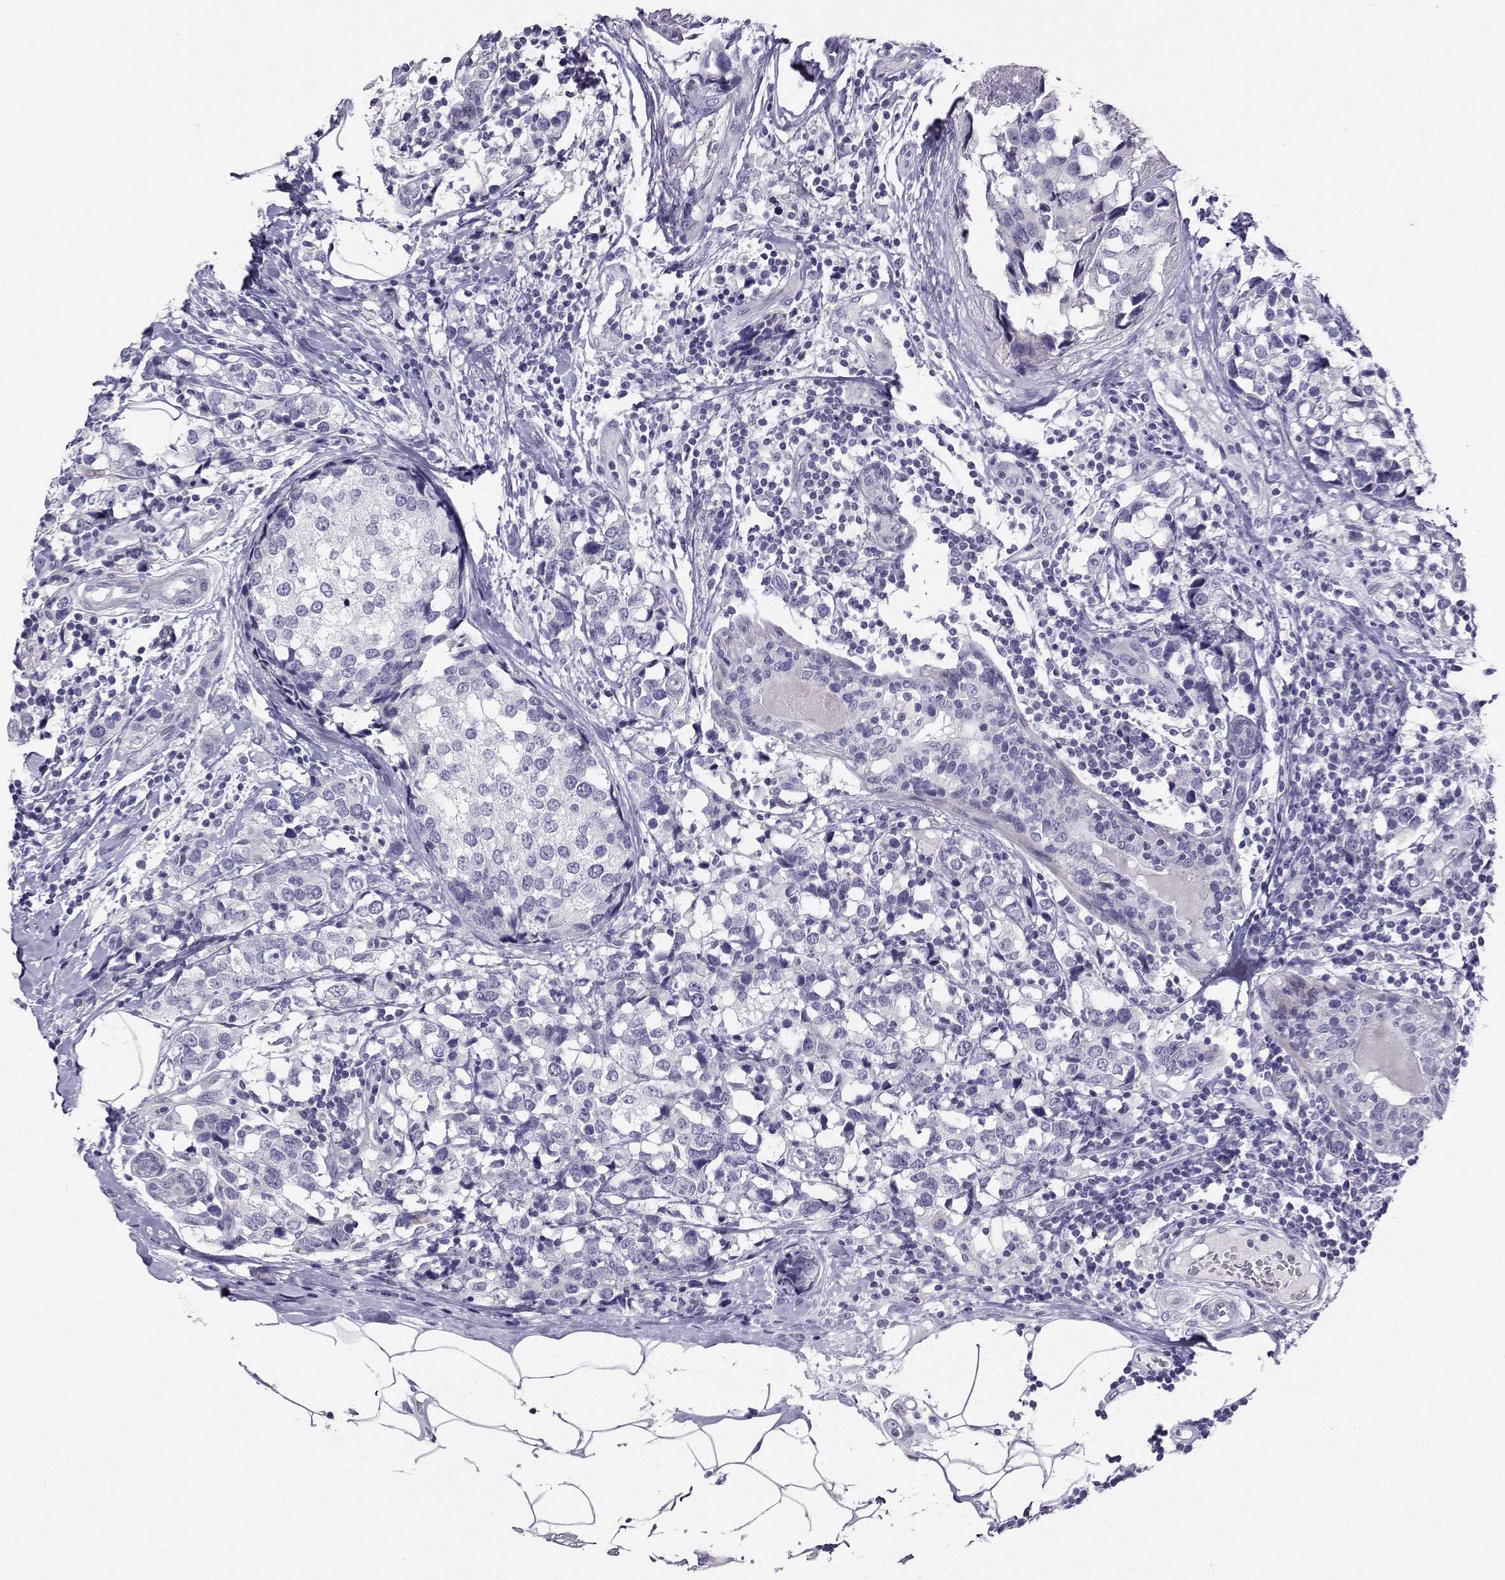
{"staining": {"intensity": "negative", "quantity": "none", "location": "none"}, "tissue": "breast cancer", "cell_type": "Tumor cells", "image_type": "cancer", "snomed": [{"axis": "morphology", "description": "Lobular carcinoma"}, {"axis": "topography", "description": "Breast"}], "caption": "Tumor cells show no significant protein positivity in breast cancer. (DAB immunohistochemistry, high magnification).", "gene": "FBXO24", "patient": {"sex": "female", "age": 59}}